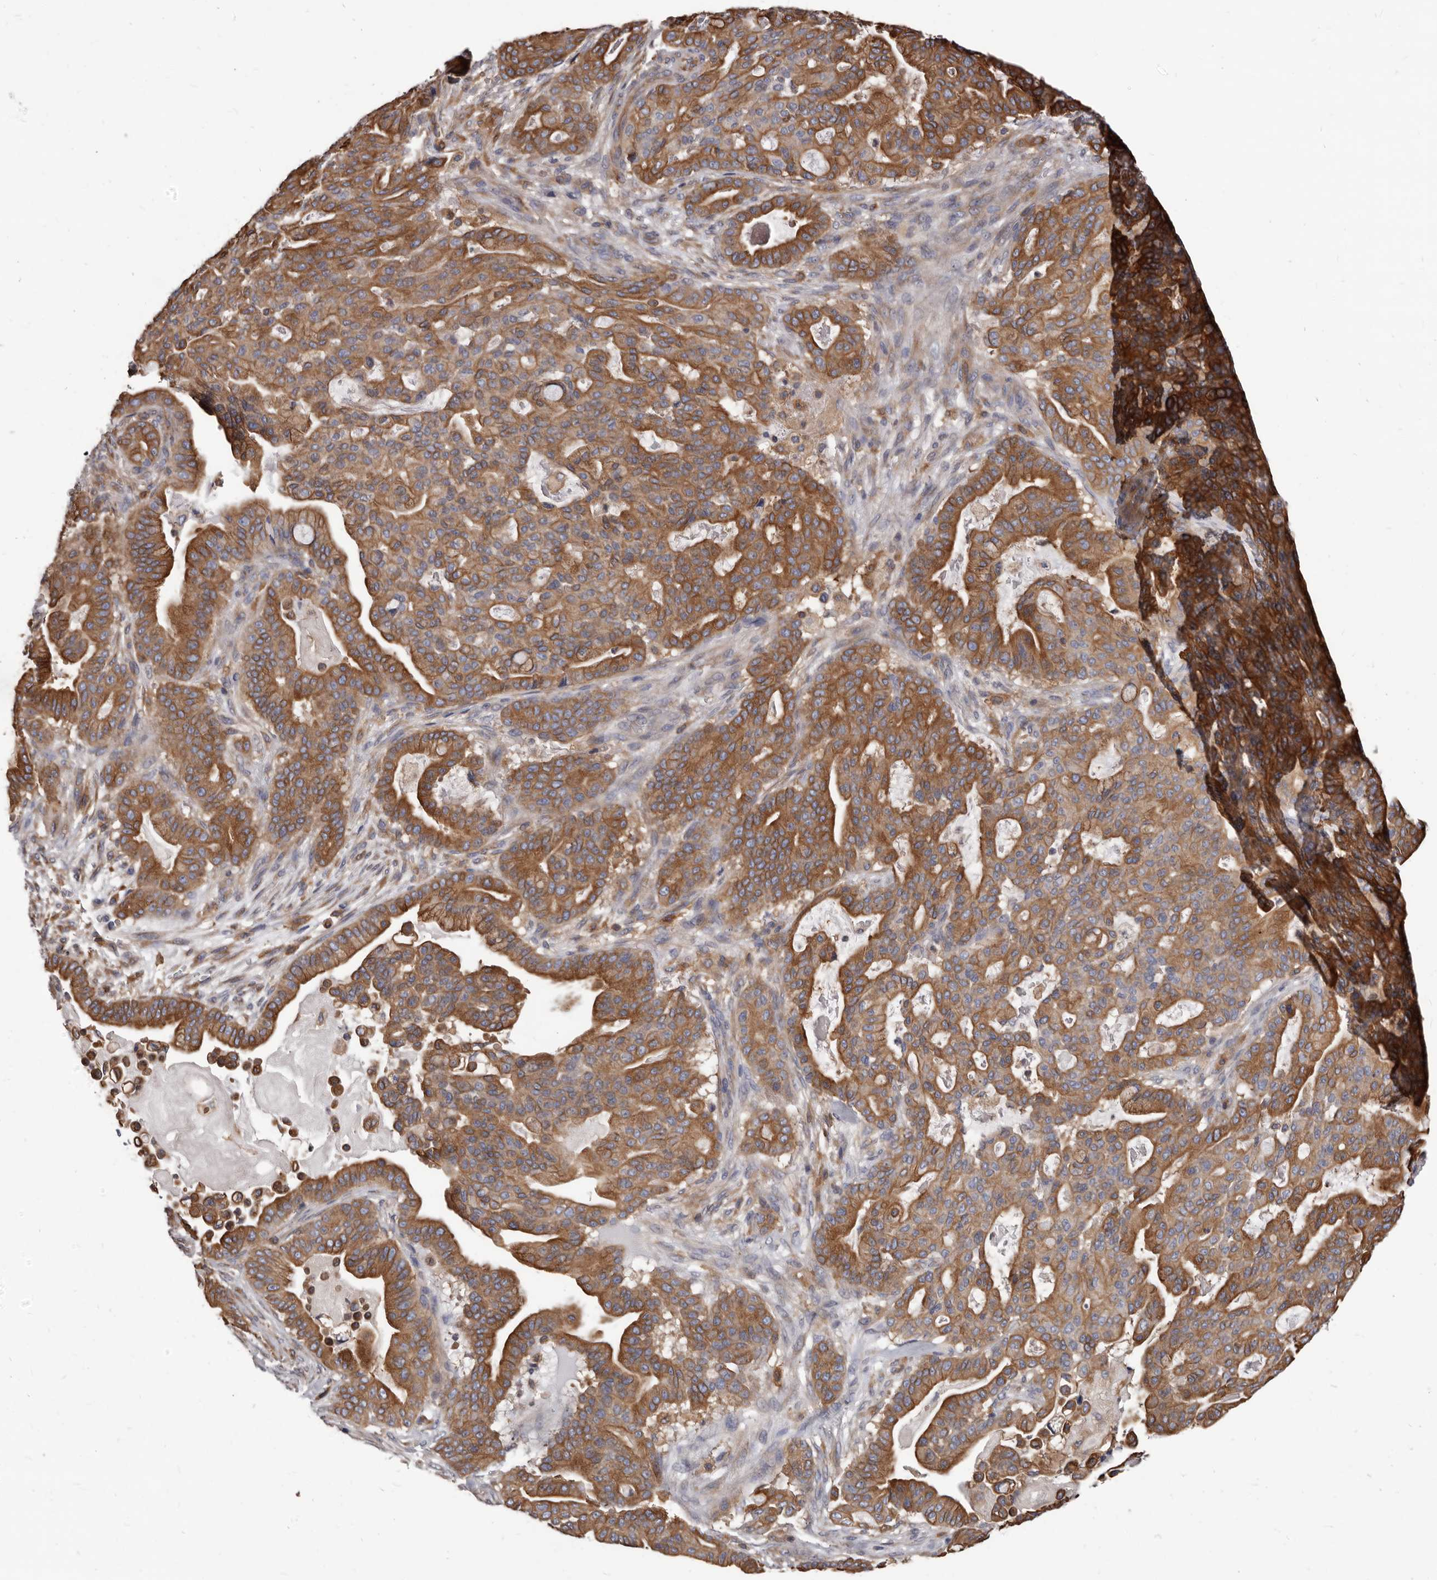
{"staining": {"intensity": "moderate", "quantity": ">75%", "location": "cytoplasmic/membranous"}, "tissue": "pancreatic cancer", "cell_type": "Tumor cells", "image_type": "cancer", "snomed": [{"axis": "morphology", "description": "Adenocarcinoma, NOS"}, {"axis": "topography", "description": "Pancreas"}], "caption": "Pancreatic cancer (adenocarcinoma) stained with a protein marker displays moderate staining in tumor cells.", "gene": "NIBAN1", "patient": {"sex": "male", "age": 63}}